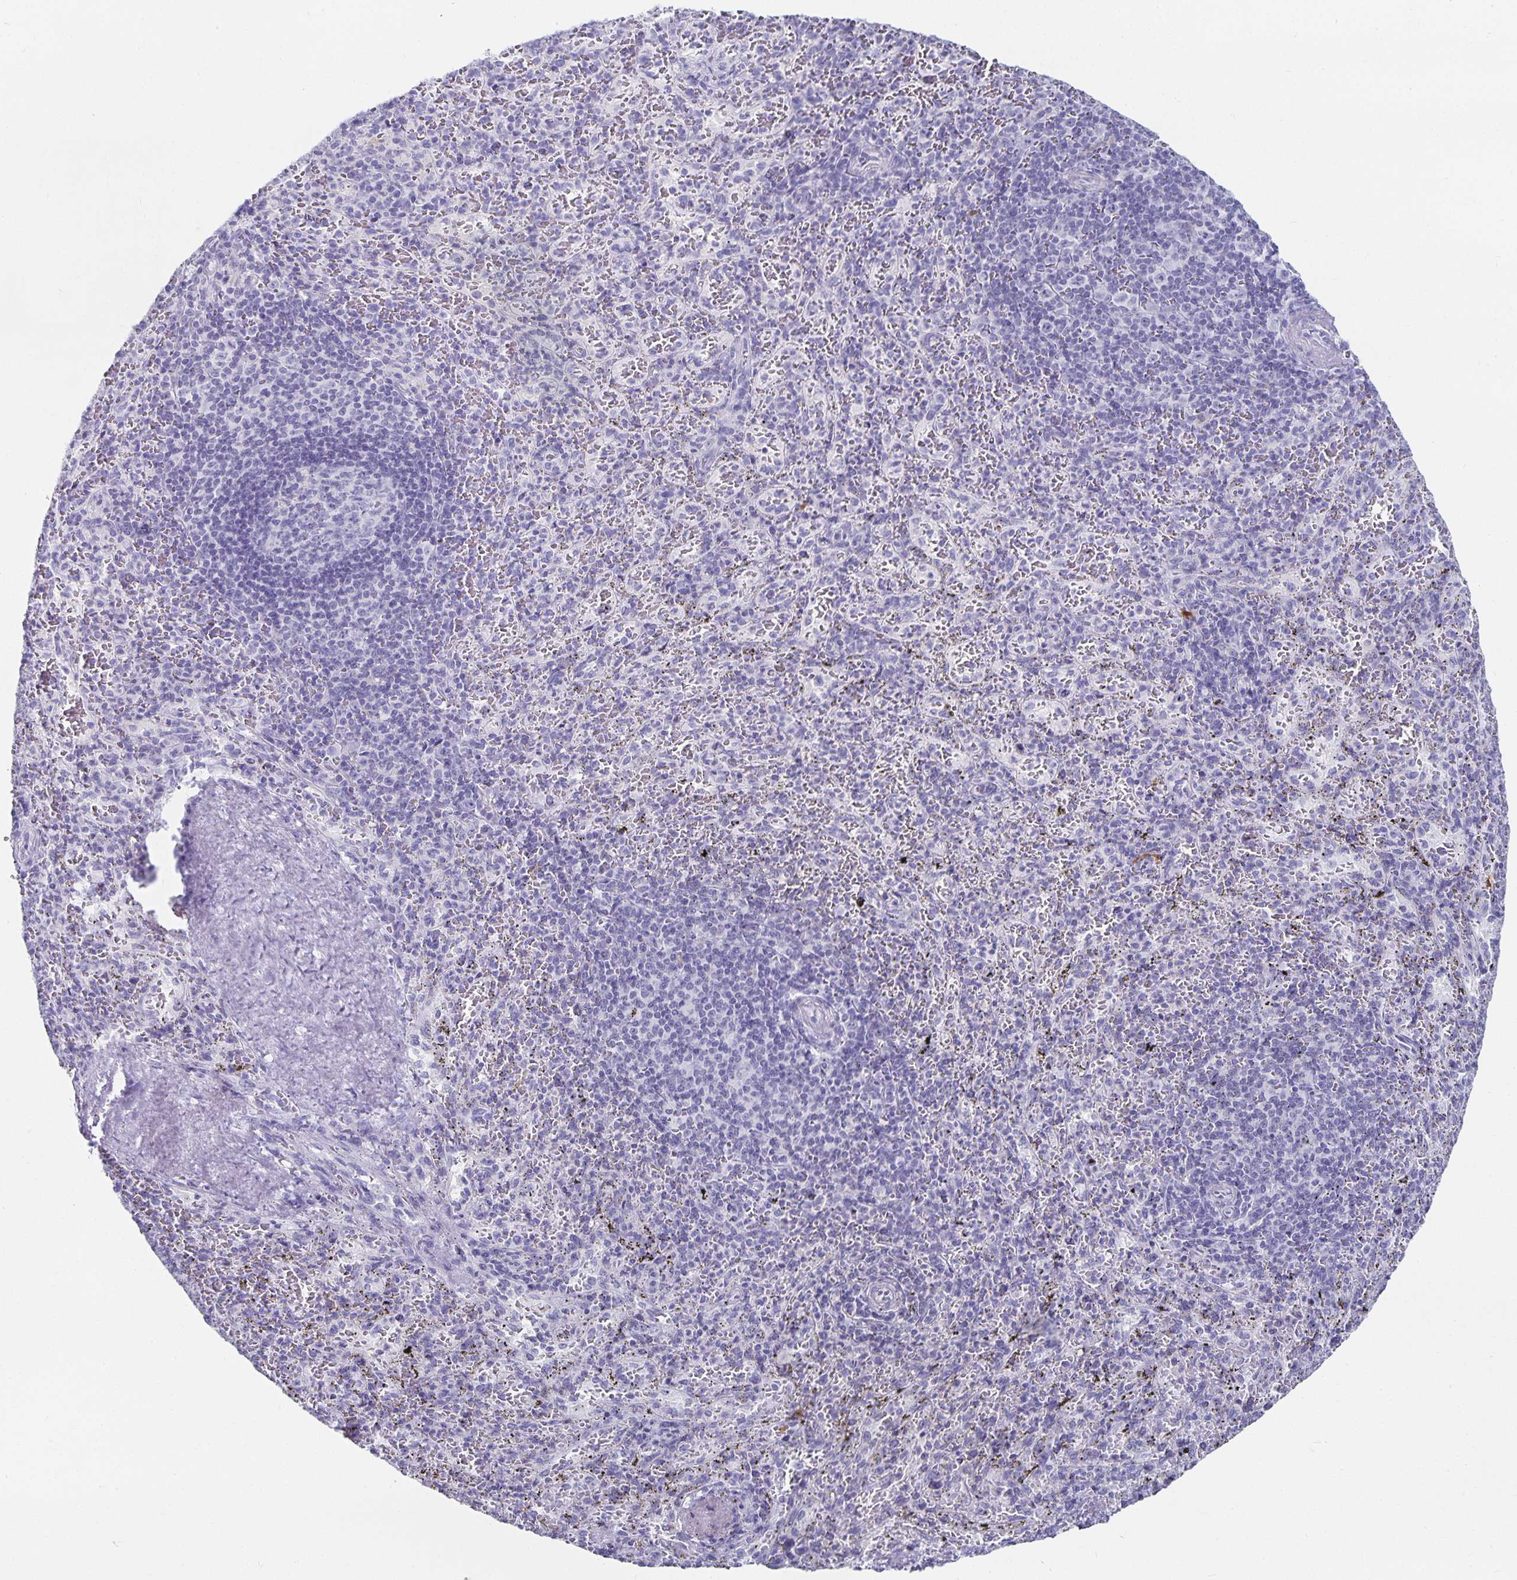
{"staining": {"intensity": "negative", "quantity": "none", "location": "none"}, "tissue": "spleen", "cell_type": "Cells in red pulp", "image_type": "normal", "snomed": [{"axis": "morphology", "description": "Normal tissue, NOS"}, {"axis": "topography", "description": "Spleen"}], "caption": "The micrograph displays no staining of cells in red pulp in benign spleen.", "gene": "CHGA", "patient": {"sex": "male", "age": 57}}